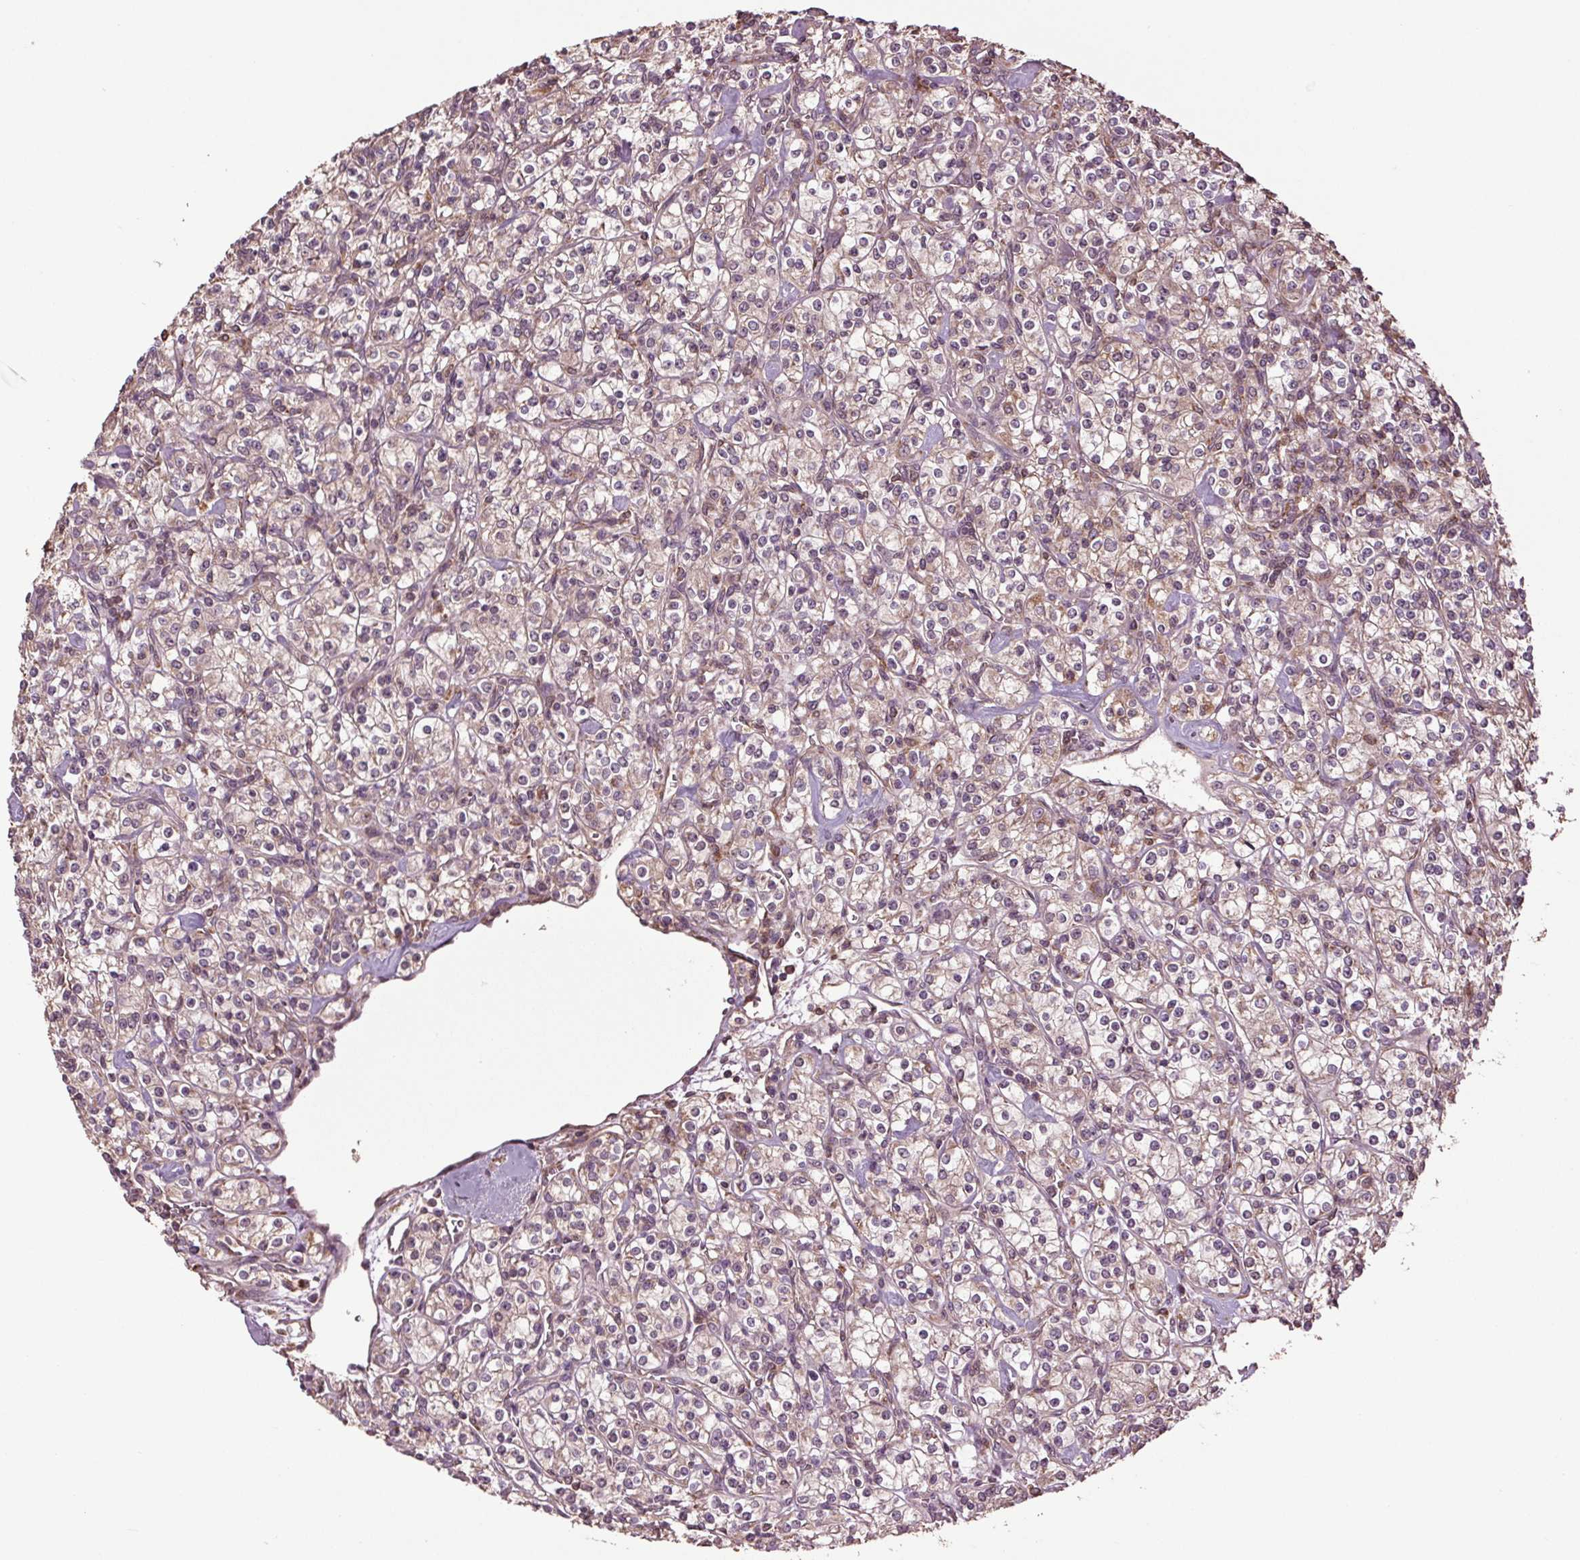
{"staining": {"intensity": "weak", "quantity": "25%-75%", "location": "cytoplasmic/membranous"}, "tissue": "renal cancer", "cell_type": "Tumor cells", "image_type": "cancer", "snomed": [{"axis": "morphology", "description": "Adenocarcinoma, NOS"}, {"axis": "topography", "description": "Kidney"}], "caption": "Protein expression analysis of human adenocarcinoma (renal) reveals weak cytoplasmic/membranous positivity in about 25%-75% of tumor cells.", "gene": "RNPEP", "patient": {"sex": "male", "age": 77}}